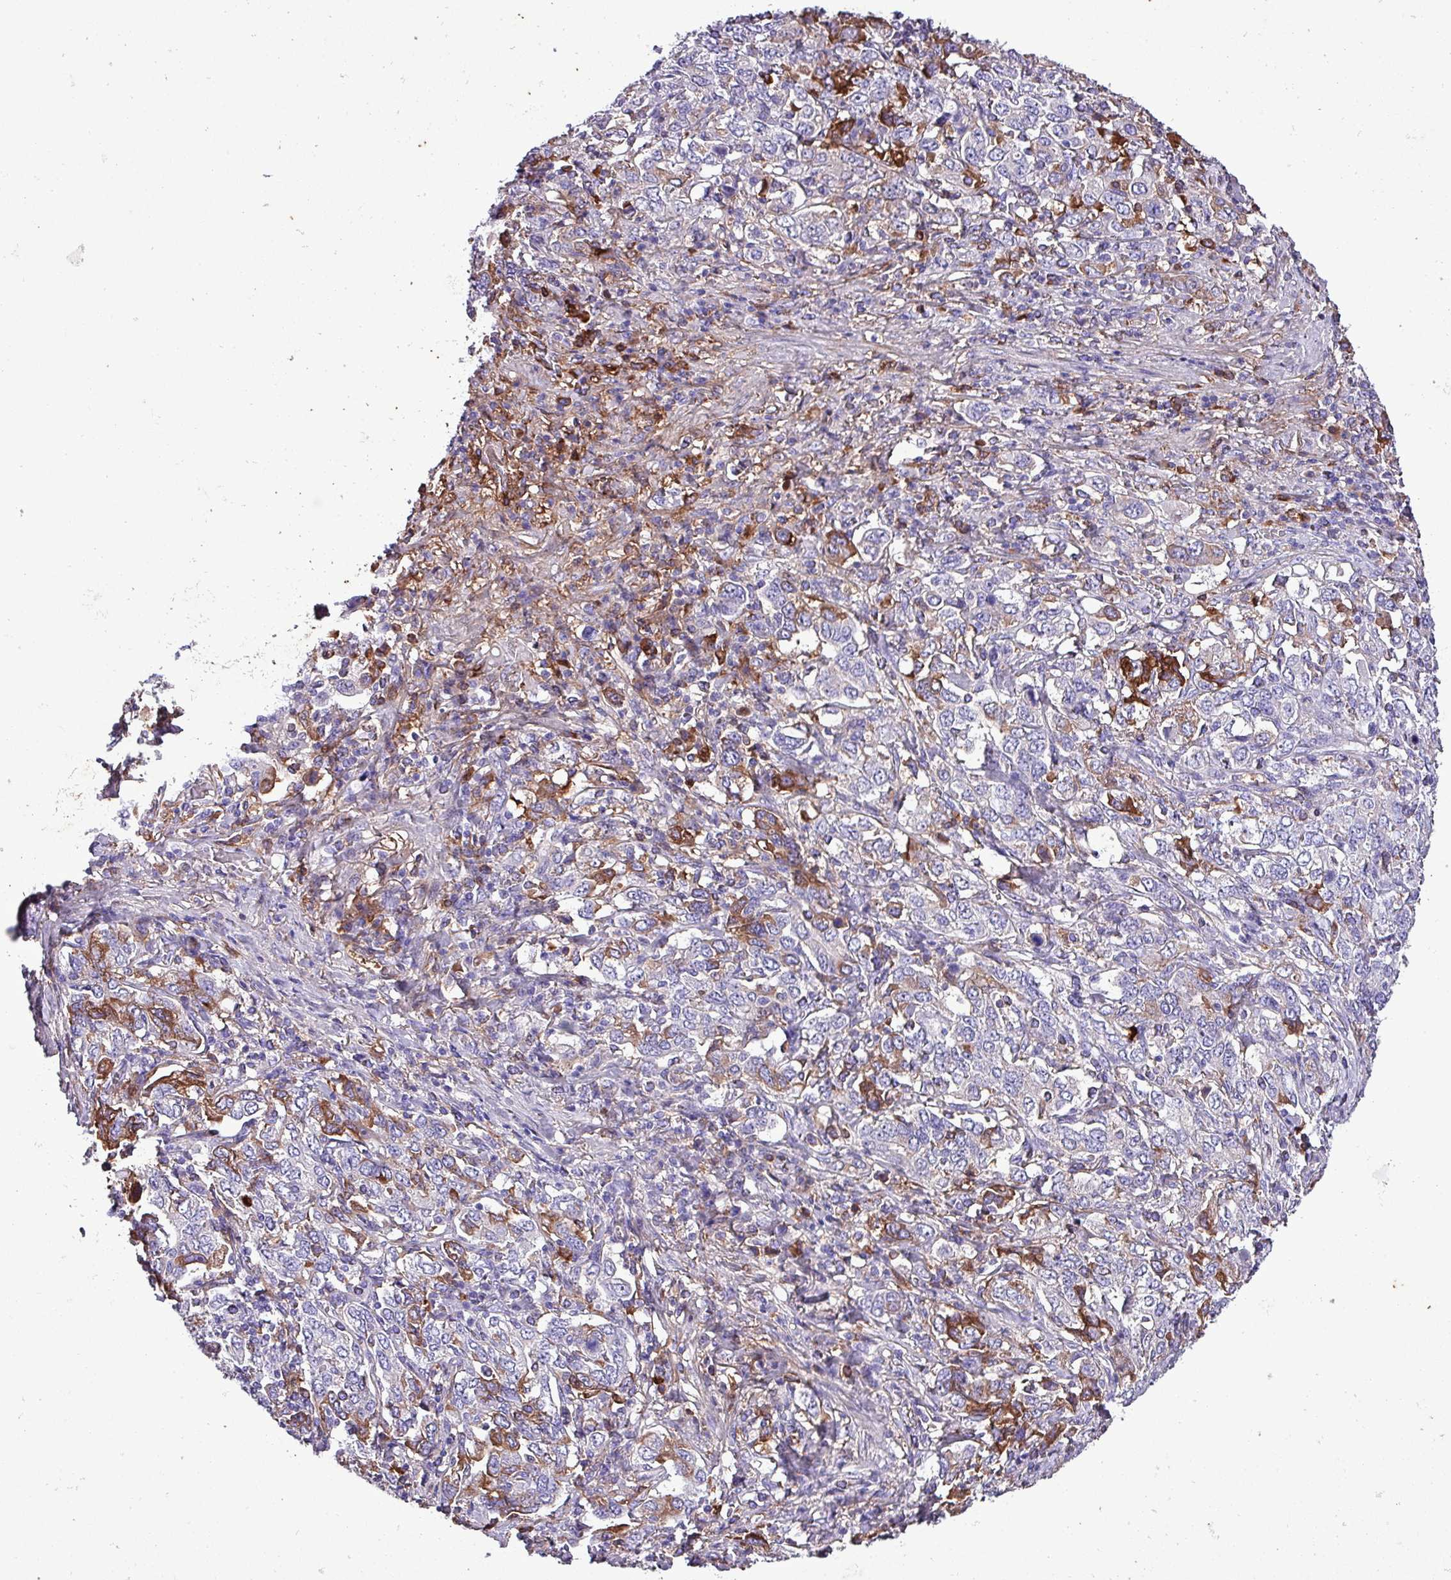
{"staining": {"intensity": "moderate", "quantity": "<25%", "location": "cytoplasmic/membranous"}, "tissue": "stomach cancer", "cell_type": "Tumor cells", "image_type": "cancer", "snomed": [{"axis": "morphology", "description": "Adenocarcinoma, NOS"}, {"axis": "topography", "description": "Stomach, upper"}, {"axis": "topography", "description": "Stomach"}], "caption": "Immunohistochemical staining of human stomach cancer demonstrates low levels of moderate cytoplasmic/membranous protein expression in approximately <25% of tumor cells. (Brightfield microscopy of DAB IHC at high magnification).", "gene": "HP", "patient": {"sex": "male", "age": 62}}